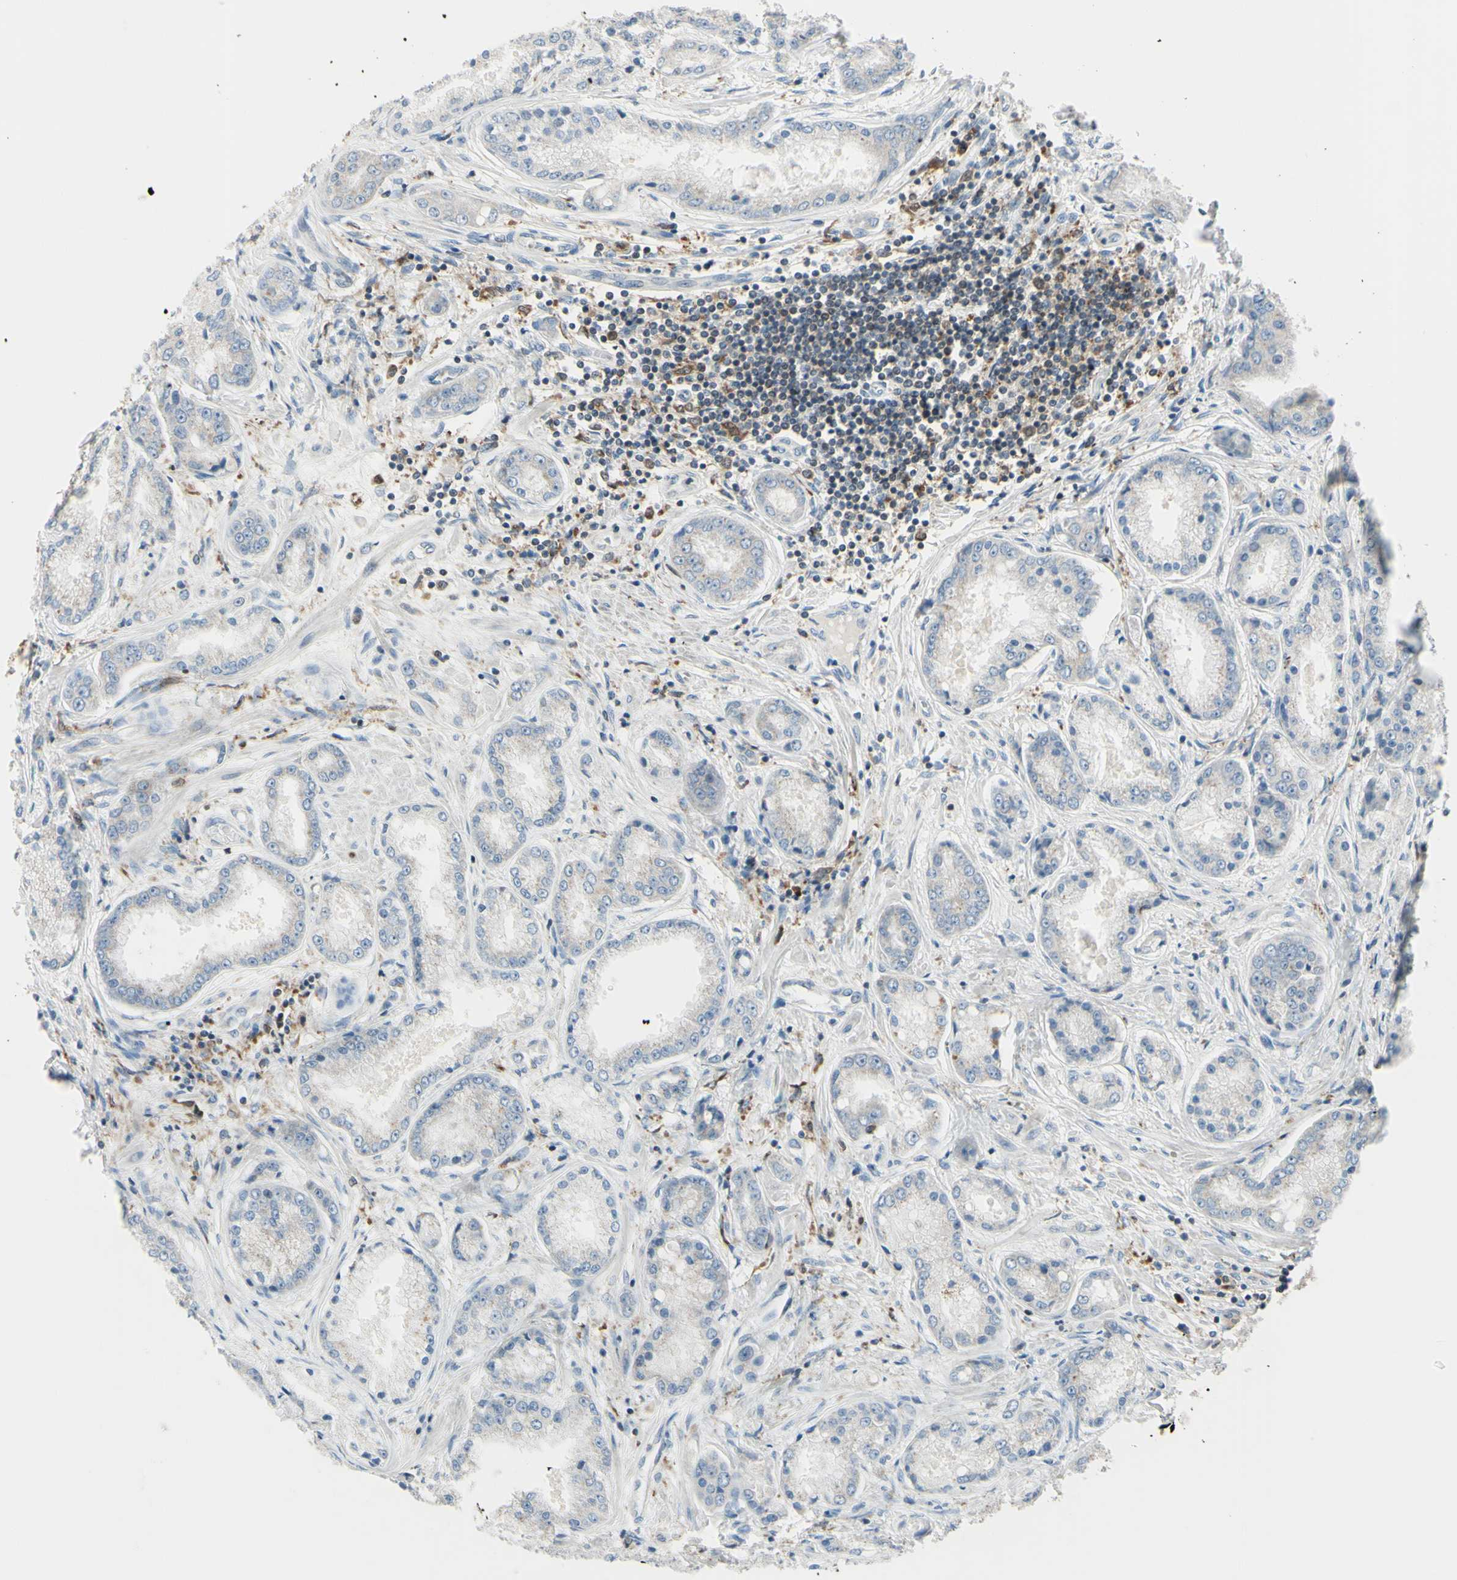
{"staining": {"intensity": "negative", "quantity": "none", "location": "none"}, "tissue": "prostate cancer", "cell_type": "Tumor cells", "image_type": "cancer", "snomed": [{"axis": "morphology", "description": "Adenocarcinoma, High grade"}, {"axis": "topography", "description": "Prostate"}], "caption": "Tumor cells show no significant protein staining in prostate cancer (high-grade adenocarcinoma).", "gene": "CYRIB", "patient": {"sex": "male", "age": 59}}